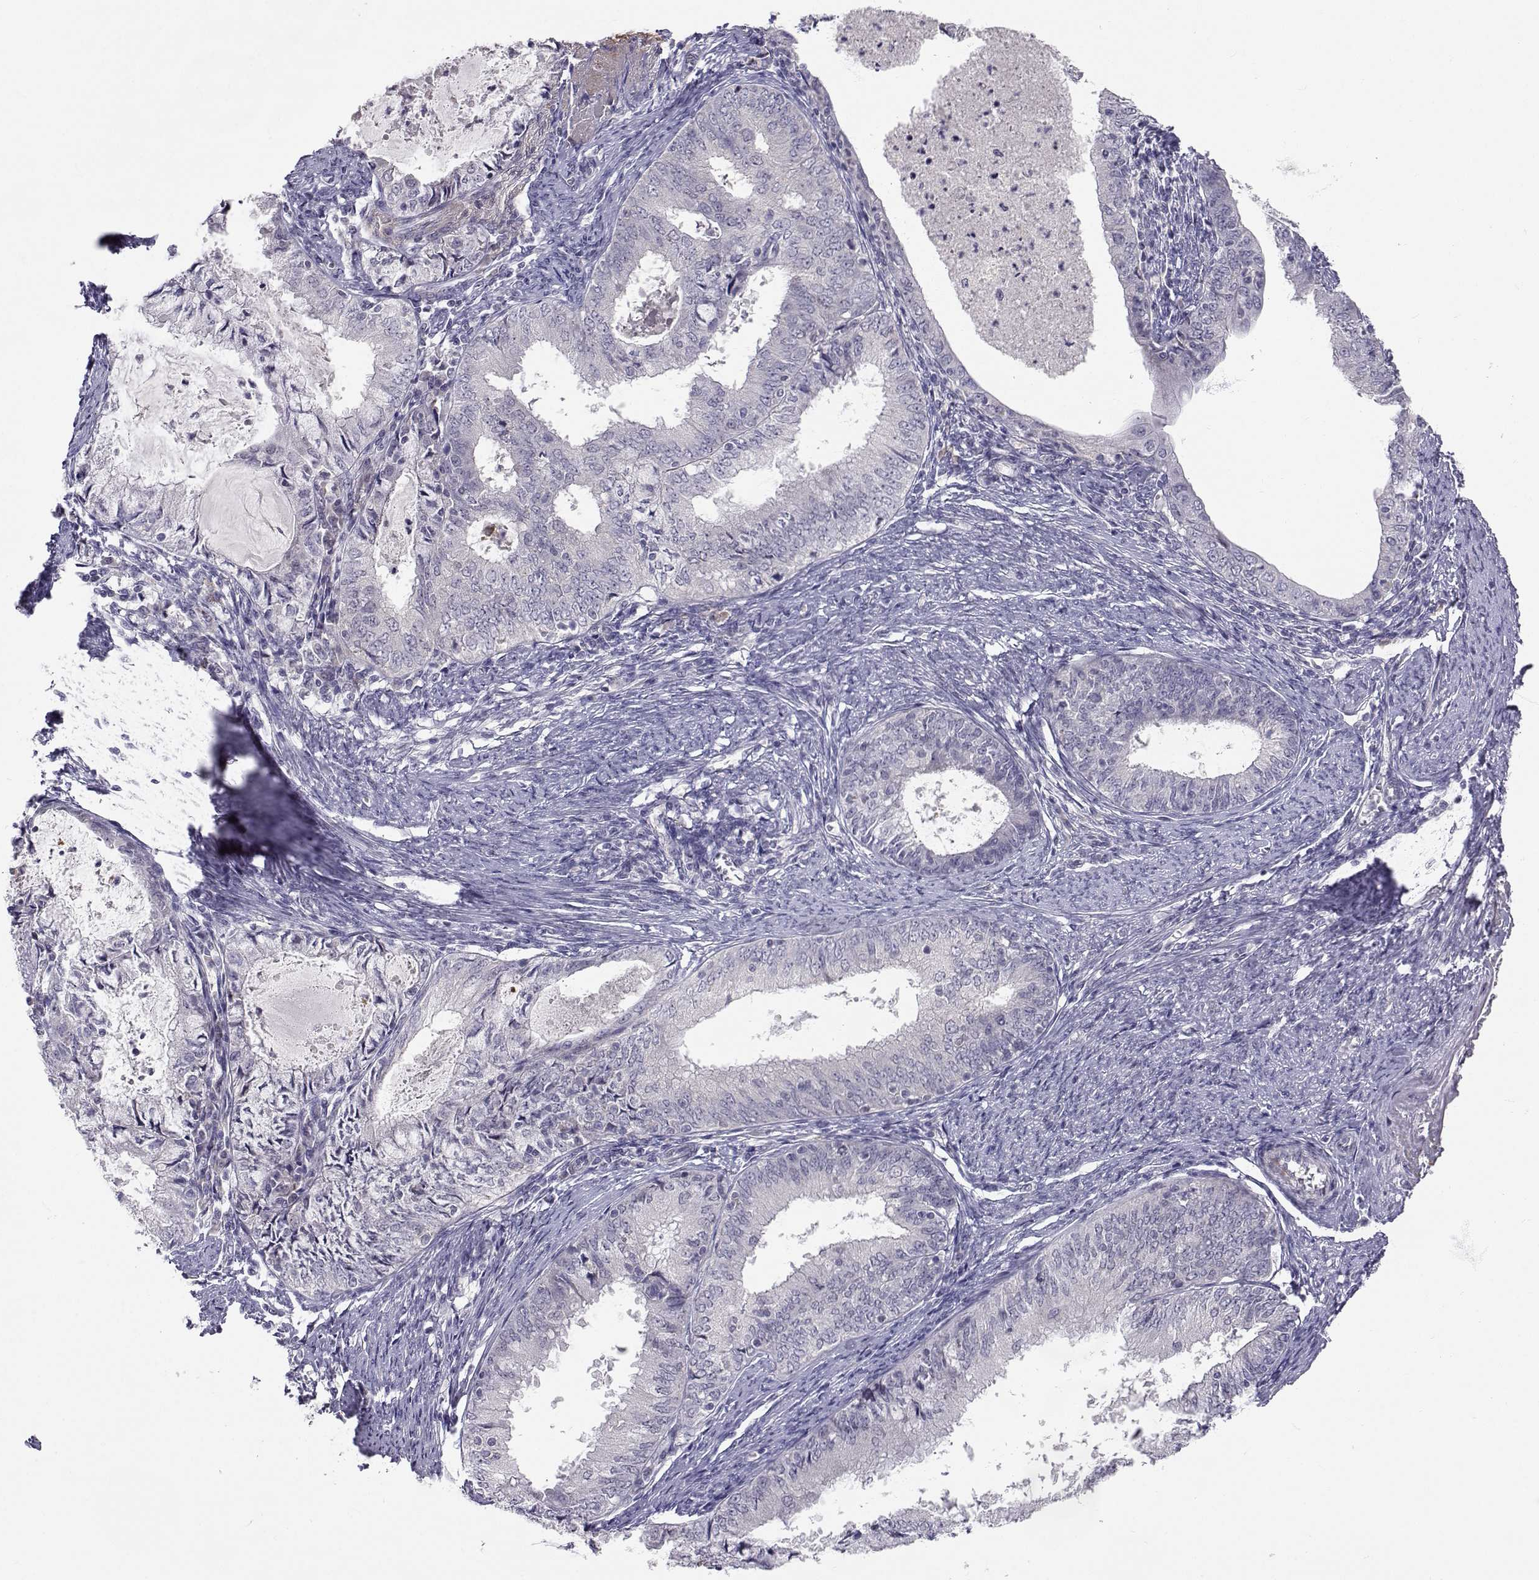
{"staining": {"intensity": "negative", "quantity": "none", "location": "none"}, "tissue": "endometrial cancer", "cell_type": "Tumor cells", "image_type": "cancer", "snomed": [{"axis": "morphology", "description": "Adenocarcinoma, NOS"}, {"axis": "topography", "description": "Endometrium"}], "caption": "This is an immunohistochemistry (IHC) photomicrograph of adenocarcinoma (endometrial). There is no staining in tumor cells.", "gene": "SLC6A3", "patient": {"sex": "female", "age": 57}}